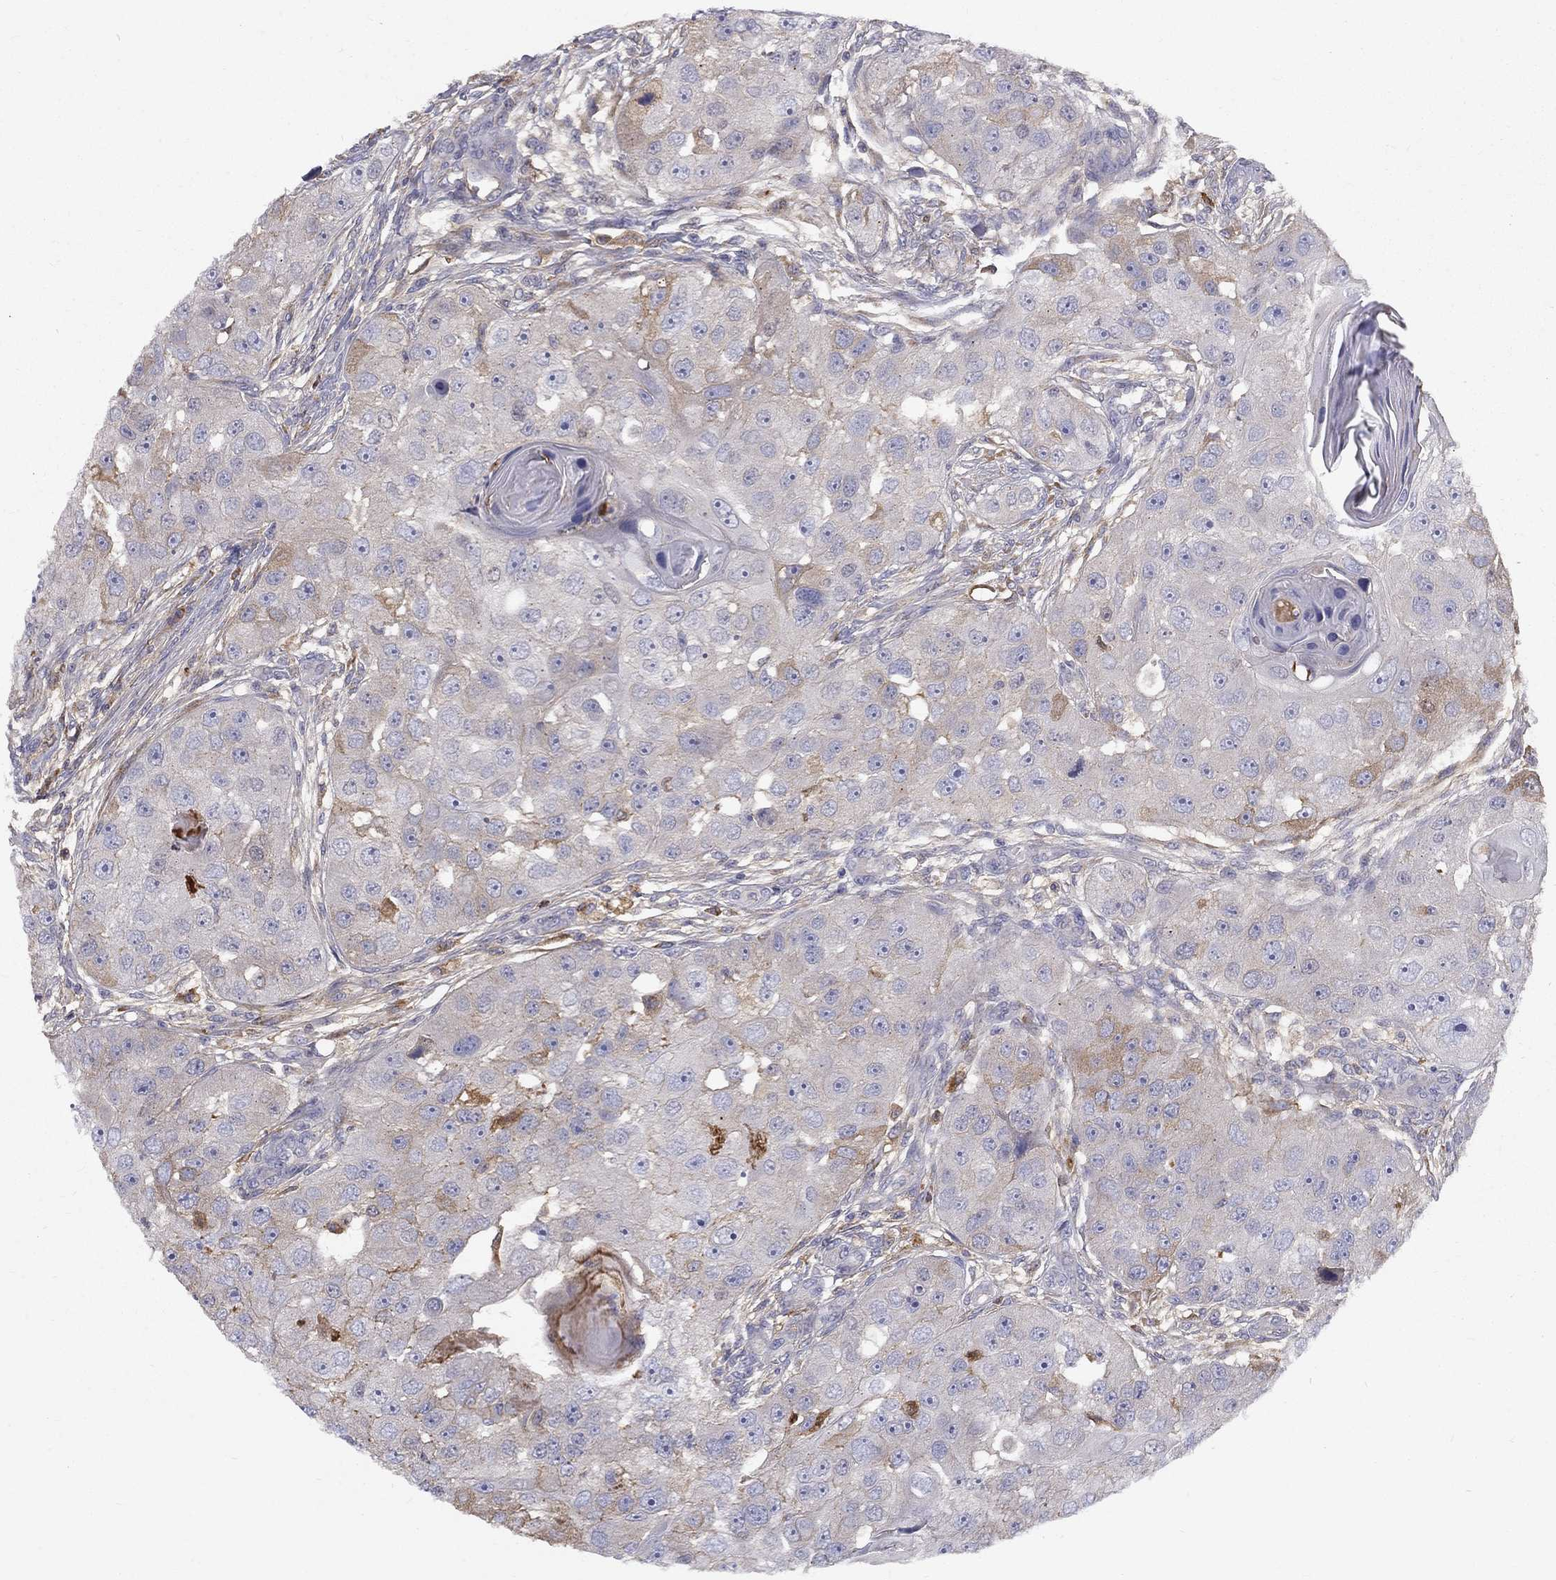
{"staining": {"intensity": "moderate", "quantity": "<25%", "location": "cytoplasmic/membranous"}, "tissue": "head and neck cancer", "cell_type": "Tumor cells", "image_type": "cancer", "snomed": [{"axis": "morphology", "description": "Squamous cell carcinoma, NOS"}, {"axis": "topography", "description": "Head-Neck"}], "caption": "Moderate cytoplasmic/membranous protein staining is appreciated in approximately <25% of tumor cells in head and neck cancer.", "gene": "EPDR1", "patient": {"sex": "male", "age": 51}}